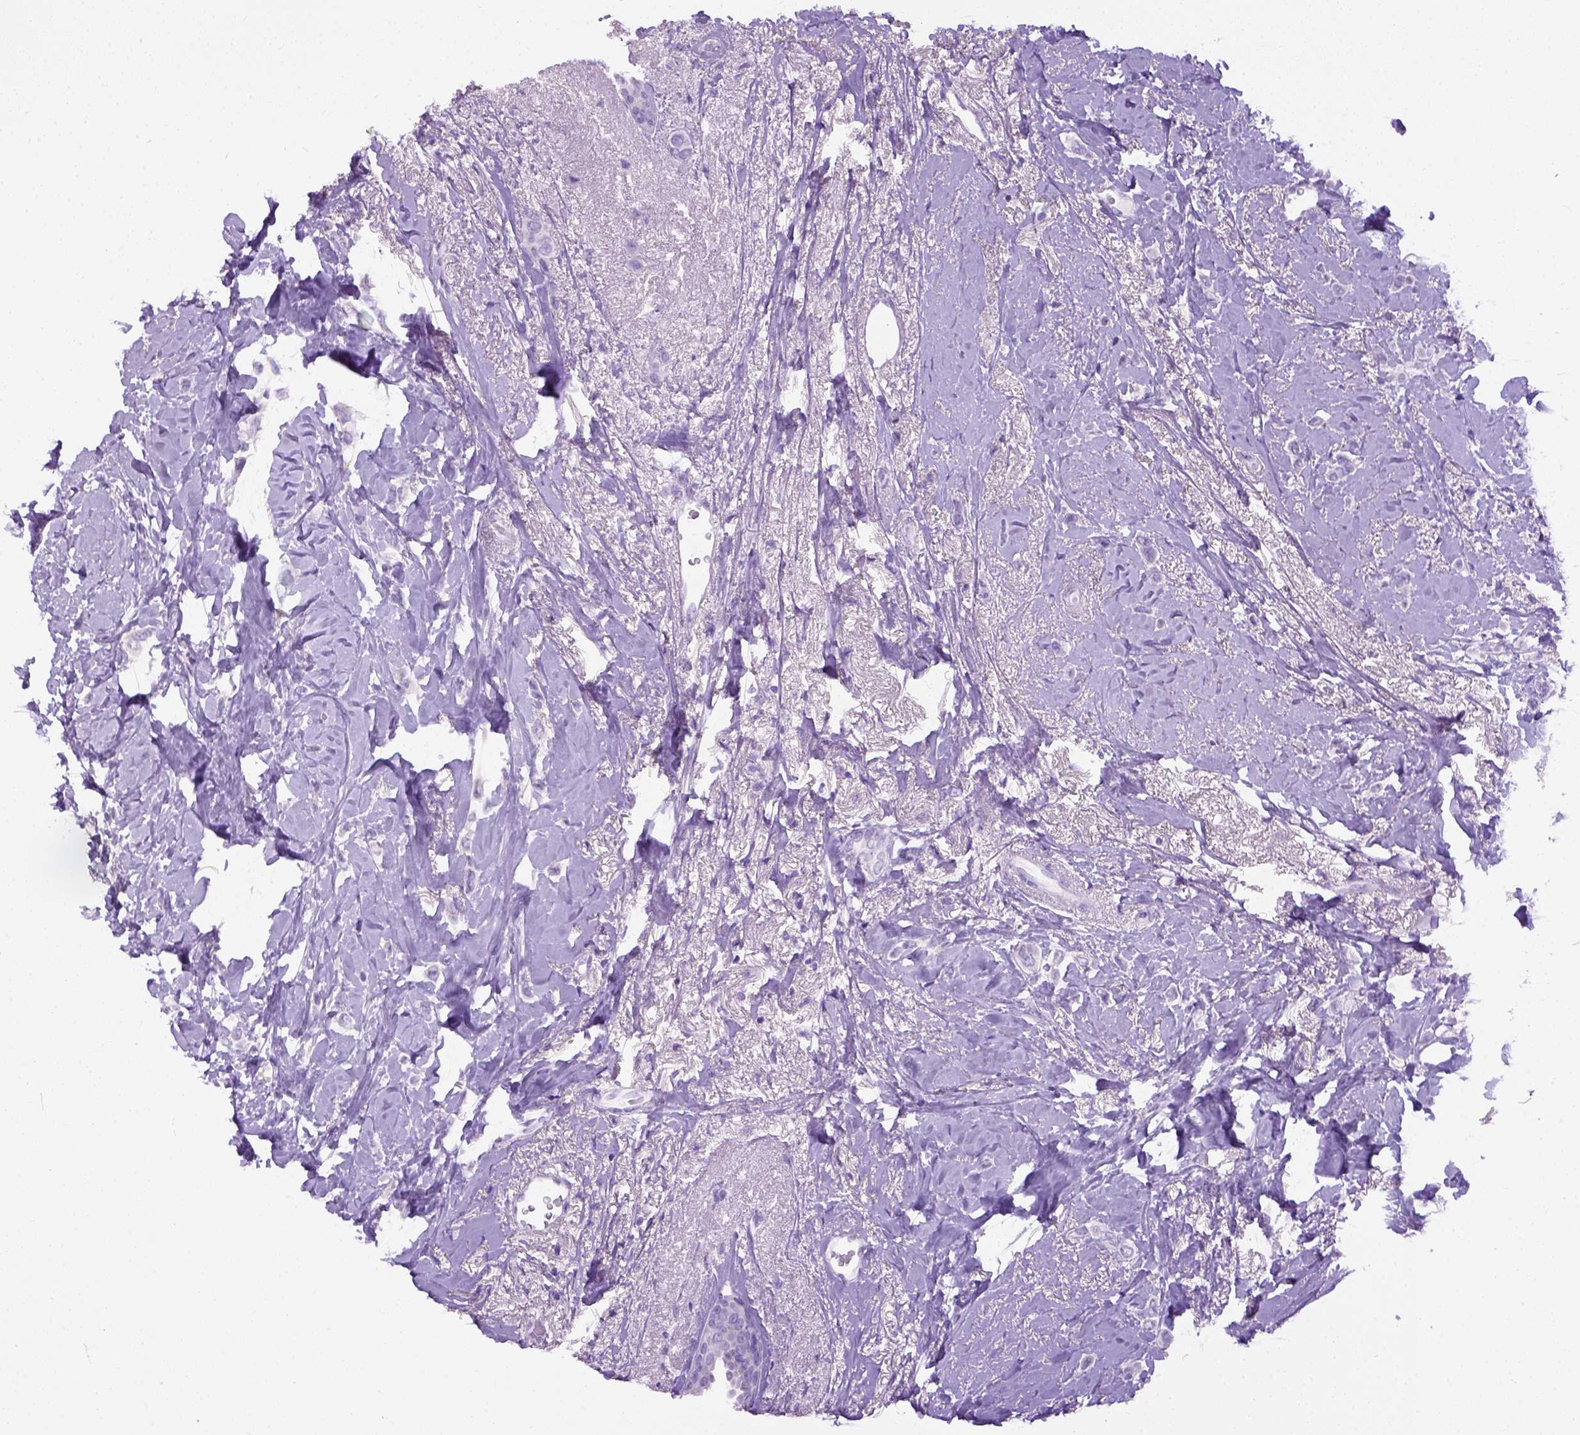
{"staining": {"intensity": "negative", "quantity": "none", "location": "none"}, "tissue": "breast cancer", "cell_type": "Tumor cells", "image_type": "cancer", "snomed": [{"axis": "morphology", "description": "Lobular carcinoma"}, {"axis": "topography", "description": "Breast"}], "caption": "Immunohistochemistry (IHC) of lobular carcinoma (breast) displays no staining in tumor cells. (DAB (3,3'-diaminobenzidine) immunohistochemistry (IHC) with hematoxylin counter stain).", "gene": "CYP24A1", "patient": {"sex": "female", "age": 66}}